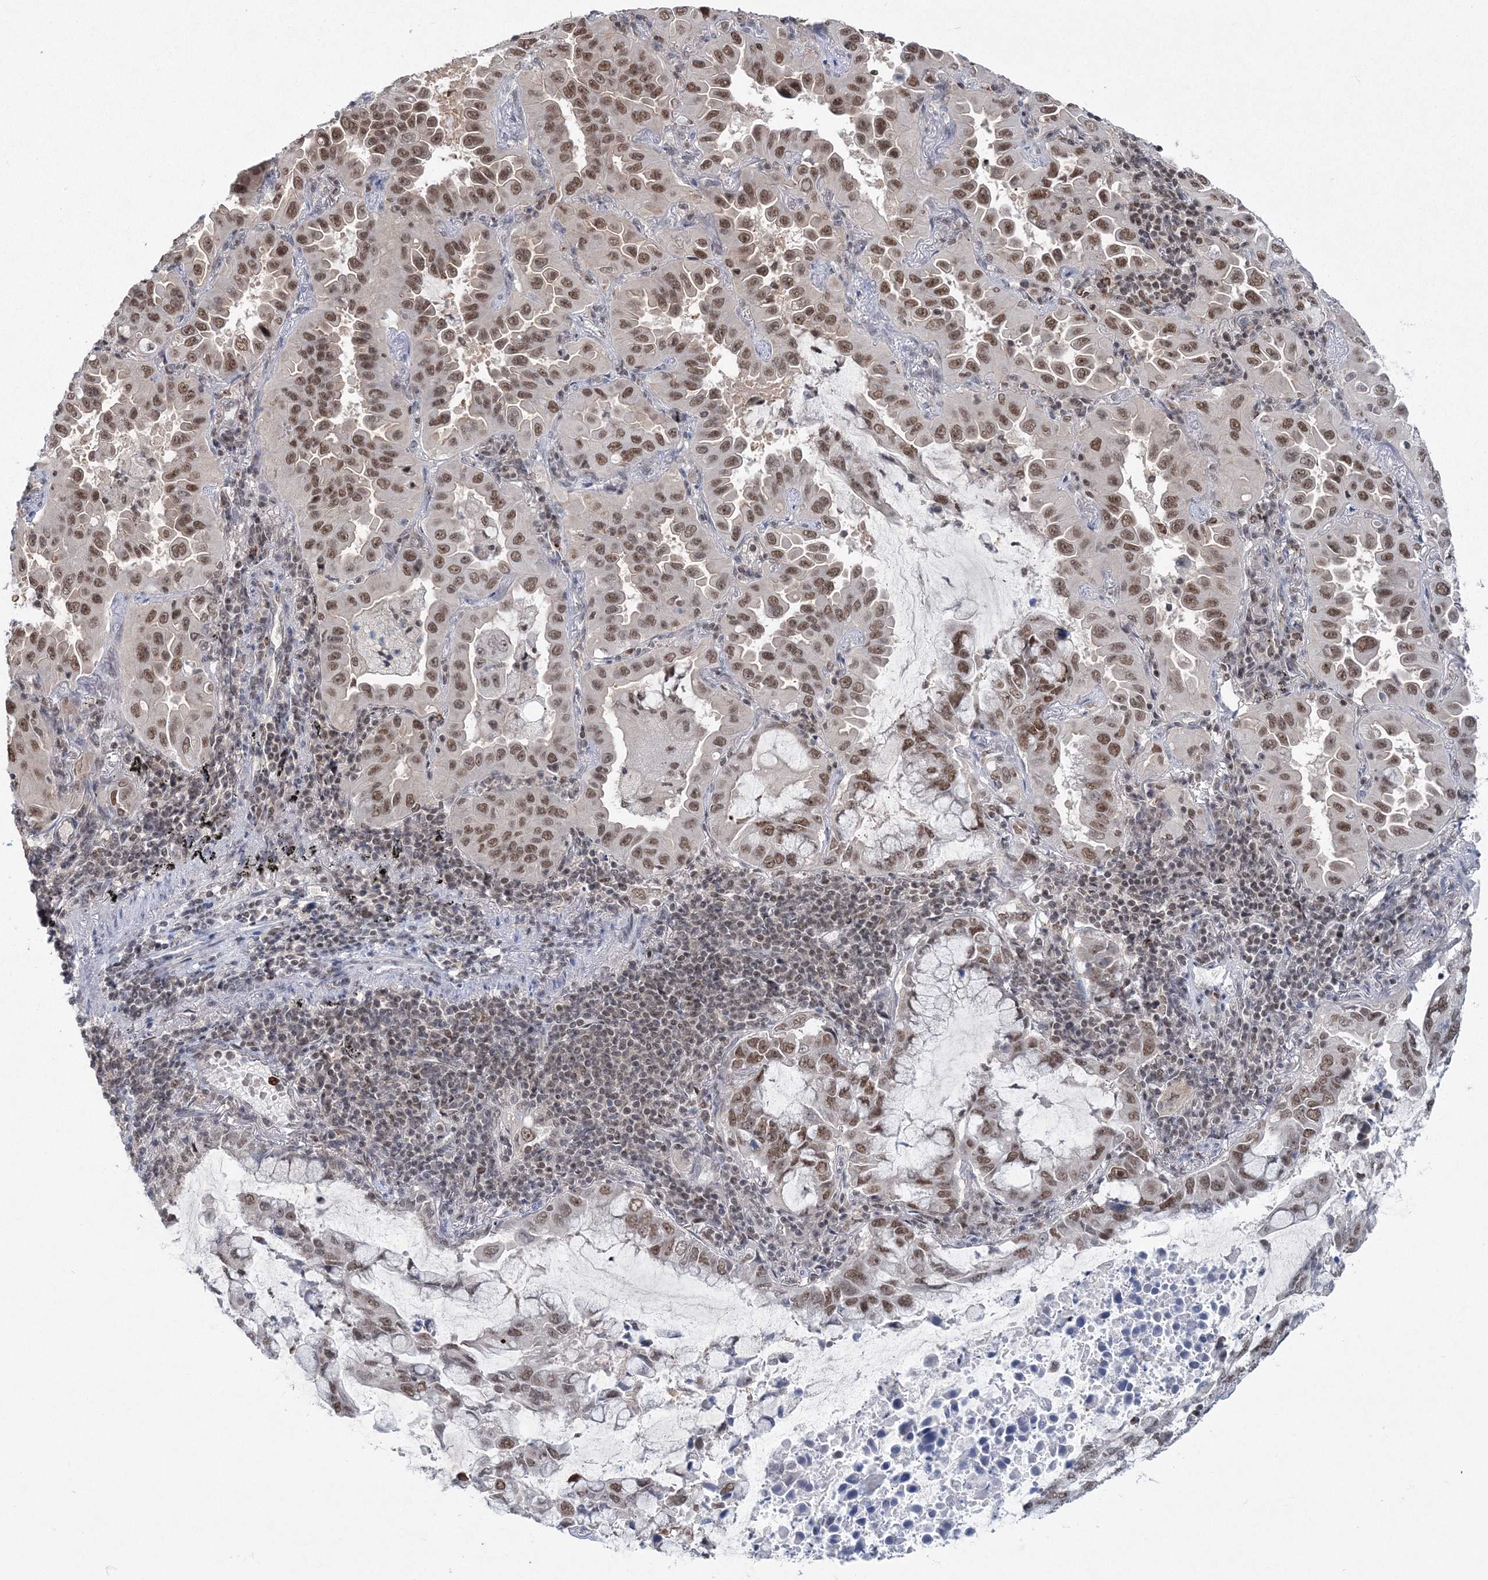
{"staining": {"intensity": "moderate", "quantity": ">75%", "location": "nuclear"}, "tissue": "lung cancer", "cell_type": "Tumor cells", "image_type": "cancer", "snomed": [{"axis": "morphology", "description": "Adenocarcinoma, NOS"}, {"axis": "topography", "description": "Lung"}], "caption": "Lung cancer stained with a protein marker exhibits moderate staining in tumor cells.", "gene": "PDS5A", "patient": {"sex": "male", "age": 64}}